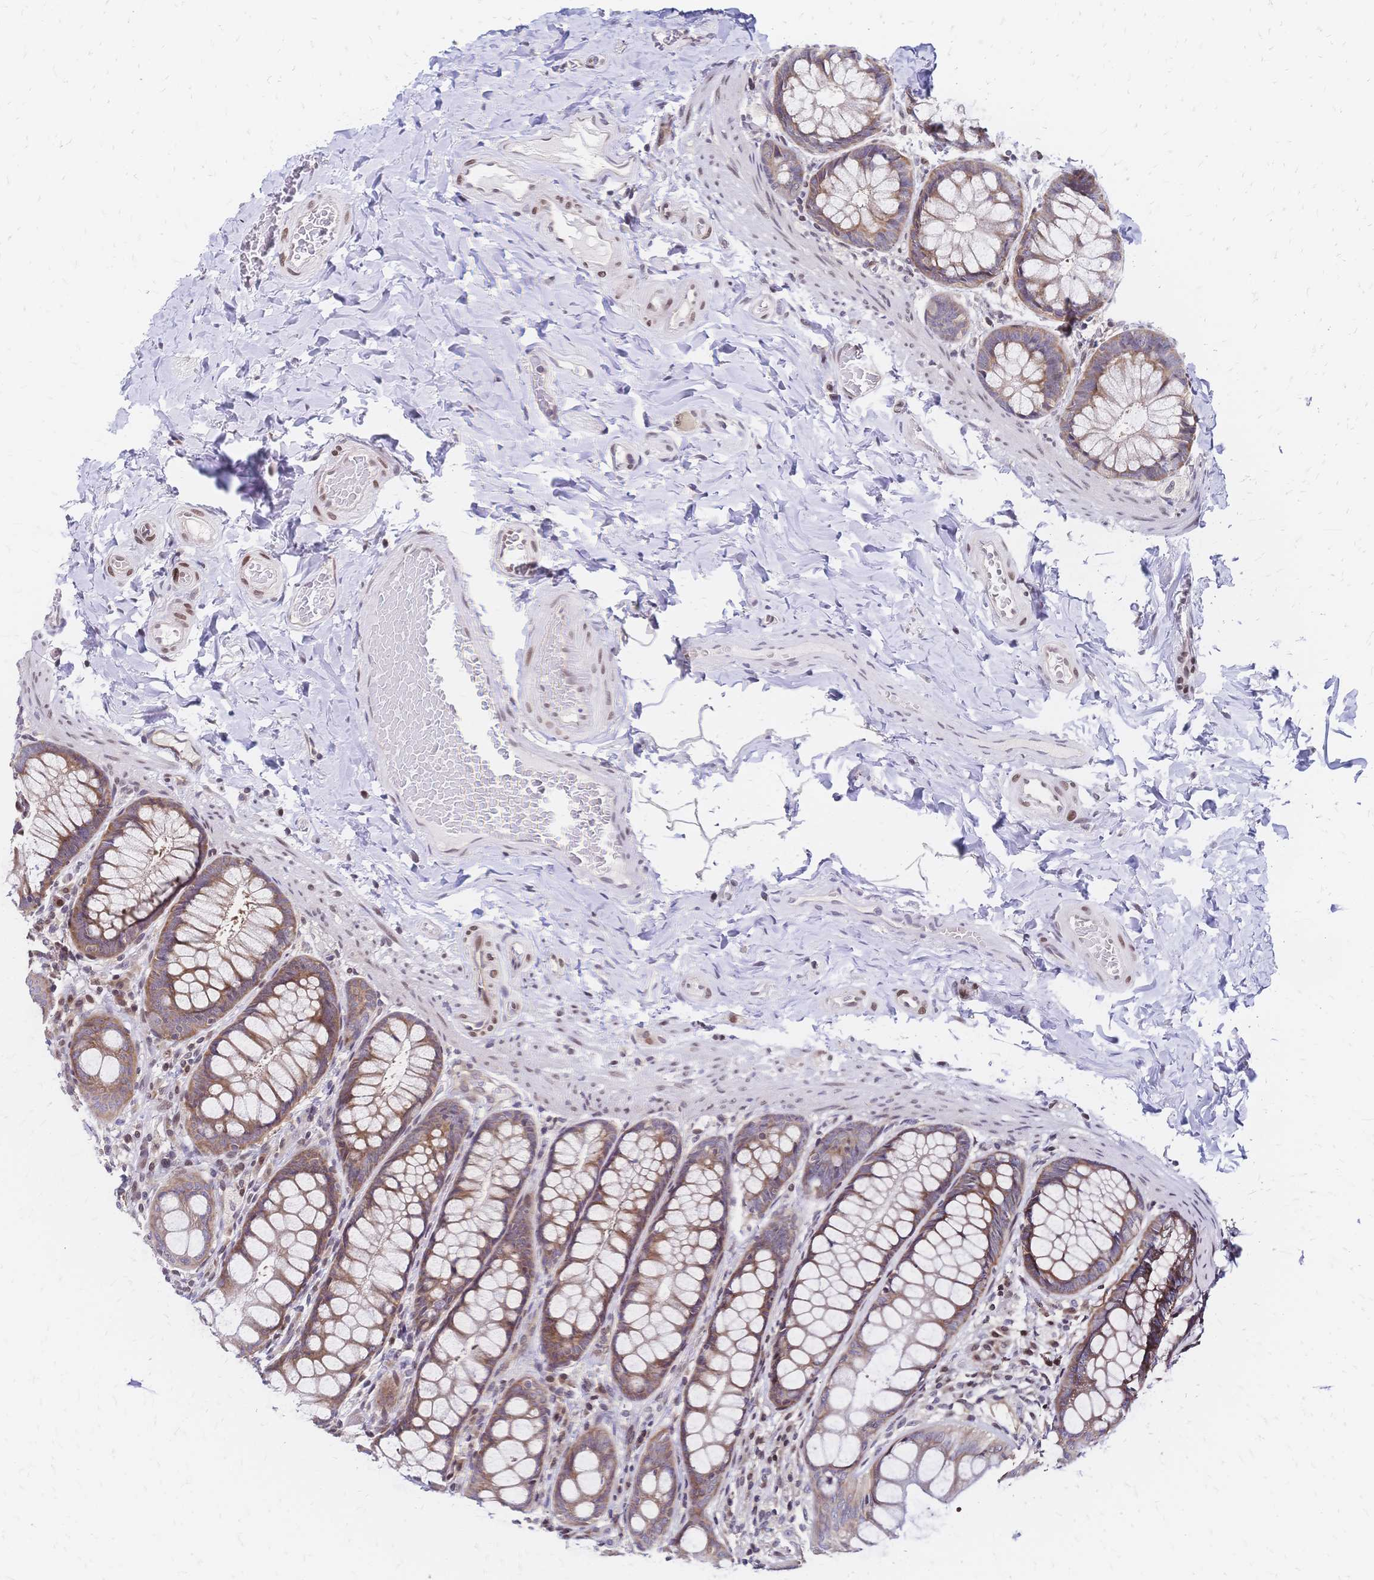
{"staining": {"intensity": "weak", "quantity": "25%-75%", "location": "nuclear"}, "tissue": "colon", "cell_type": "Endothelial cells", "image_type": "normal", "snomed": [{"axis": "morphology", "description": "Normal tissue, NOS"}, {"axis": "topography", "description": "Colon"}], "caption": "Weak nuclear expression for a protein is identified in approximately 25%-75% of endothelial cells of normal colon using IHC.", "gene": "CBX7", "patient": {"sex": "male", "age": 47}}